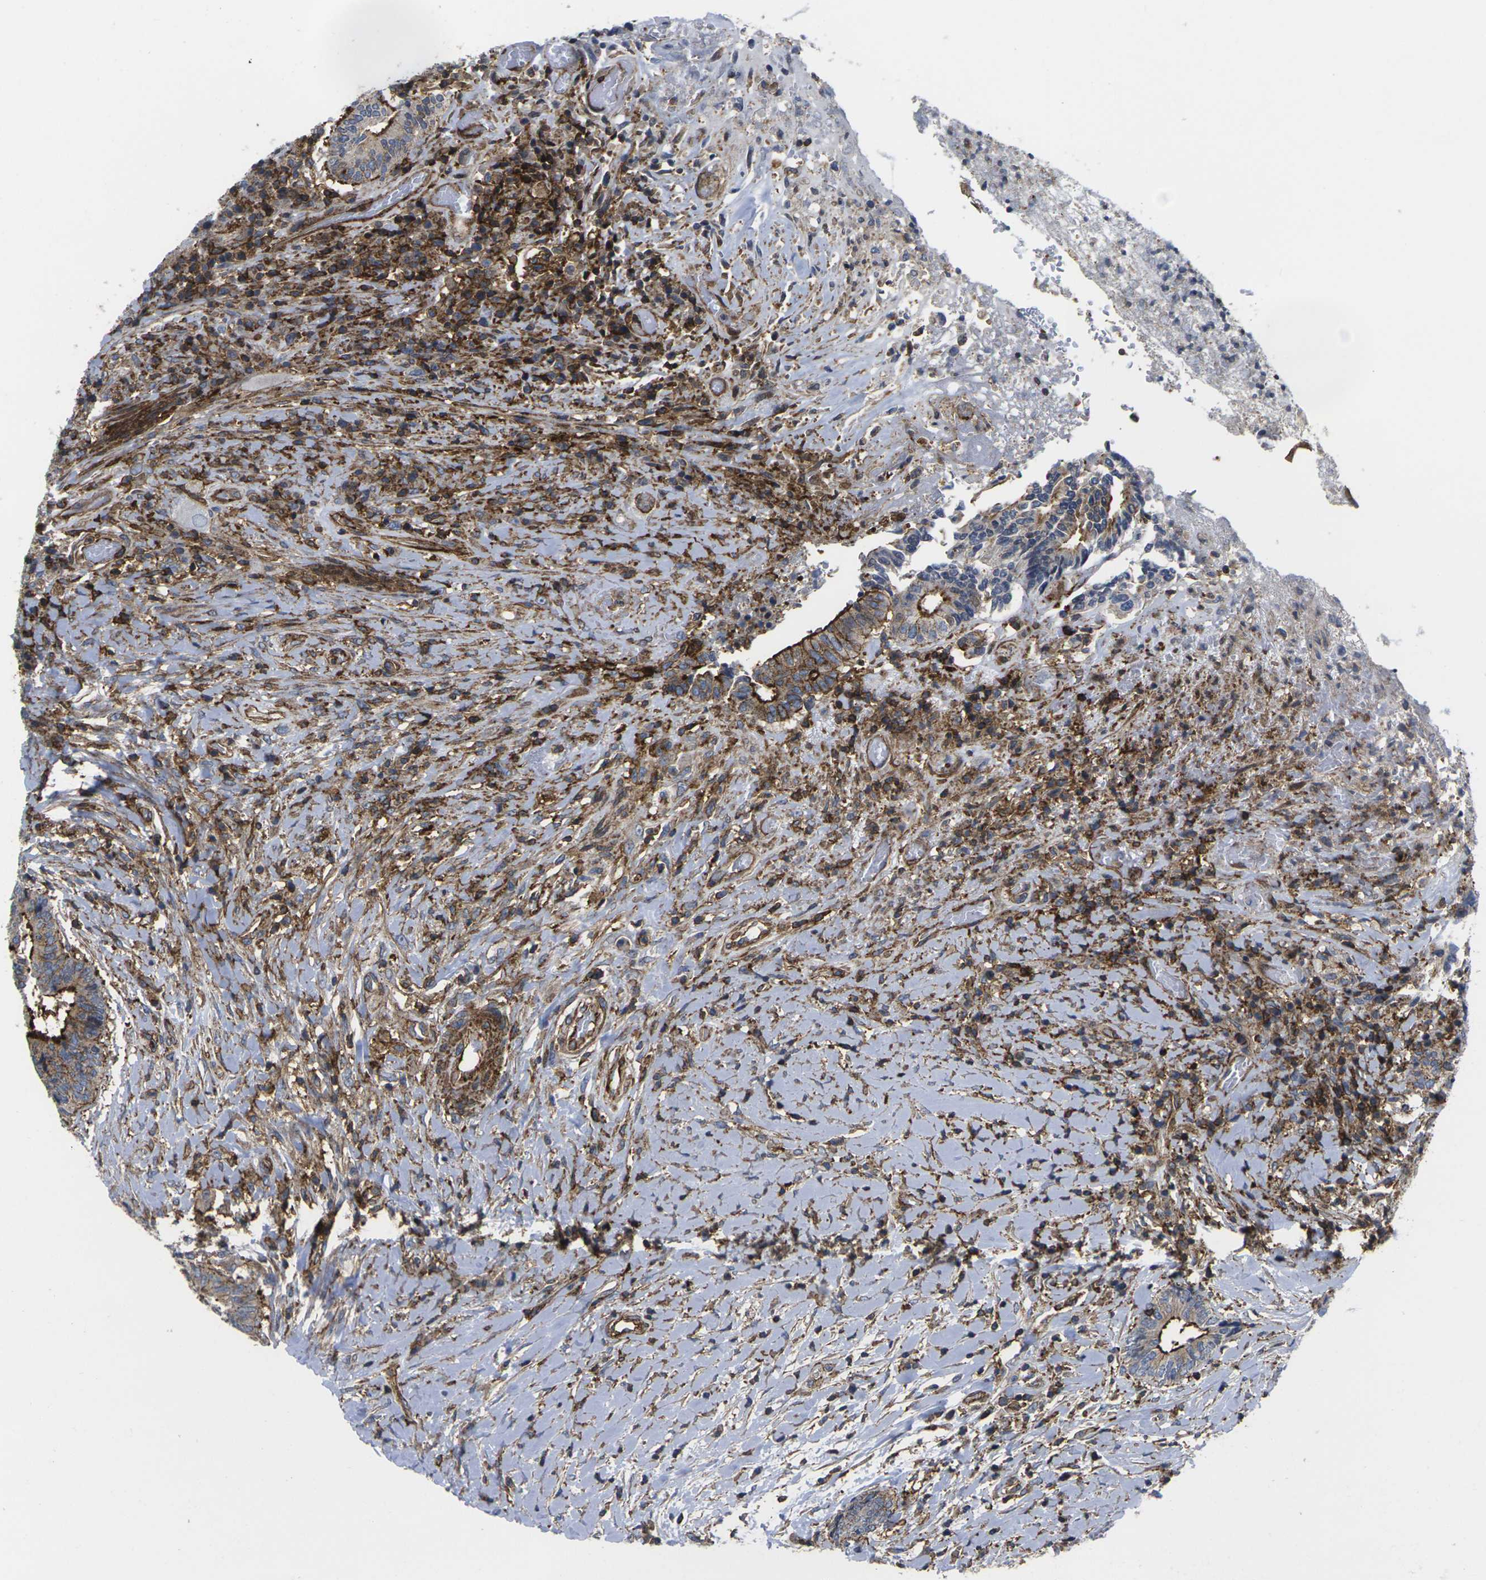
{"staining": {"intensity": "strong", "quantity": ">75%", "location": "cytoplasmic/membranous"}, "tissue": "colorectal cancer", "cell_type": "Tumor cells", "image_type": "cancer", "snomed": [{"axis": "morphology", "description": "Adenocarcinoma, NOS"}, {"axis": "topography", "description": "Rectum"}], "caption": "This micrograph demonstrates IHC staining of colorectal adenocarcinoma, with high strong cytoplasmic/membranous staining in about >75% of tumor cells.", "gene": "IQGAP1", "patient": {"sex": "male", "age": 63}}